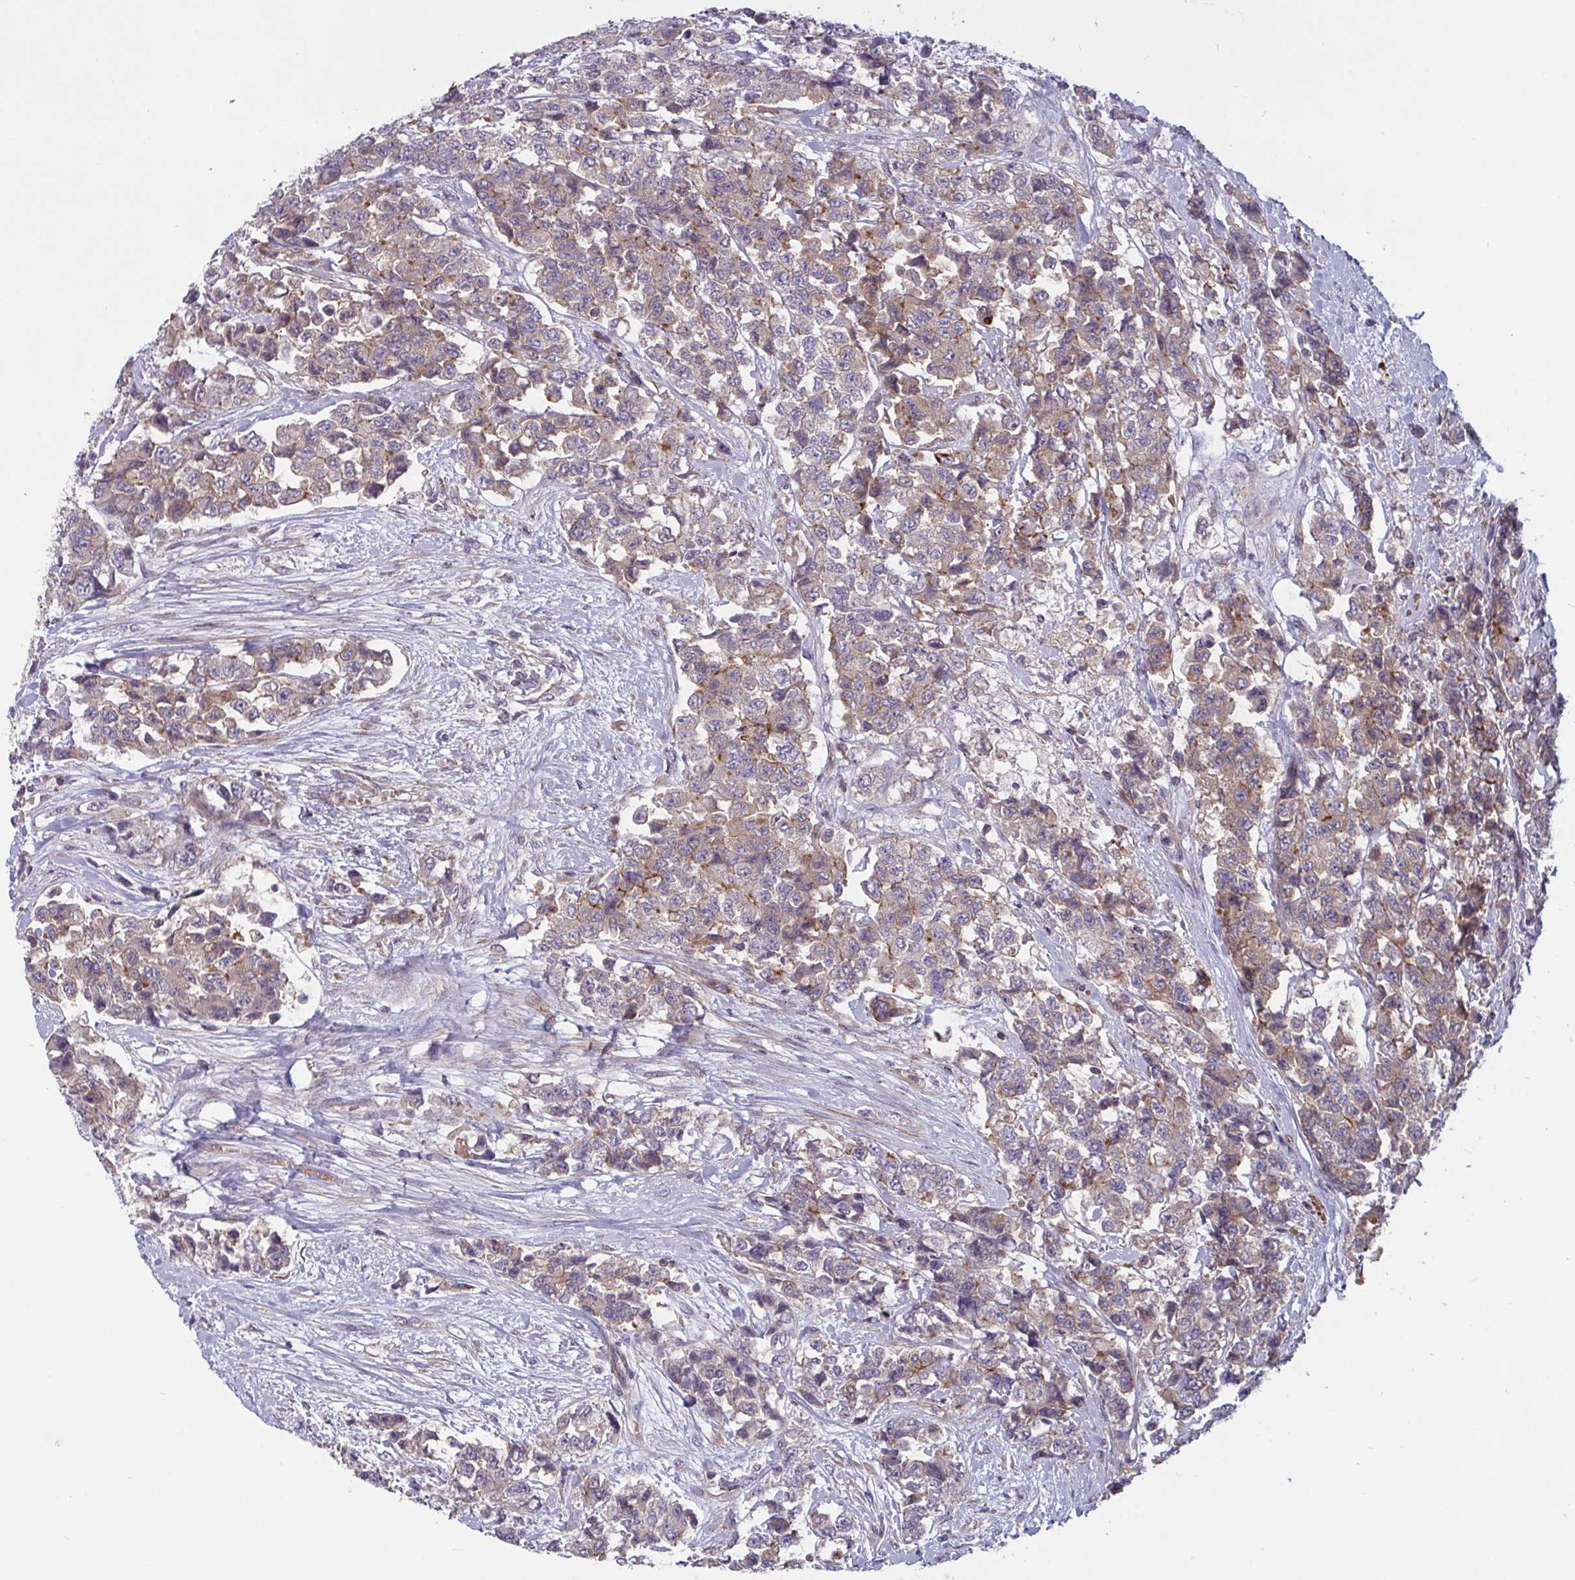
{"staining": {"intensity": "weak", "quantity": ">75%", "location": "cytoplasmic/membranous"}, "tissue": "urothelial cancer", "cell_type": "Tumor cells", "image_type": "cancer", "snomed": [{"axis": "morphology", "description": "Urothelial carcinoma, High grade"}, {"axis": "topography", "description": "Urinary bladder"}], "caption": "The micrograph reveals staining of urothelial carcinoma (high-grade), revealing weak cytoplasmic/membranous protein staining (brown color) within tumor cells.", "gene": "TANK", "patient": {"sex": "female", "age": 78}}